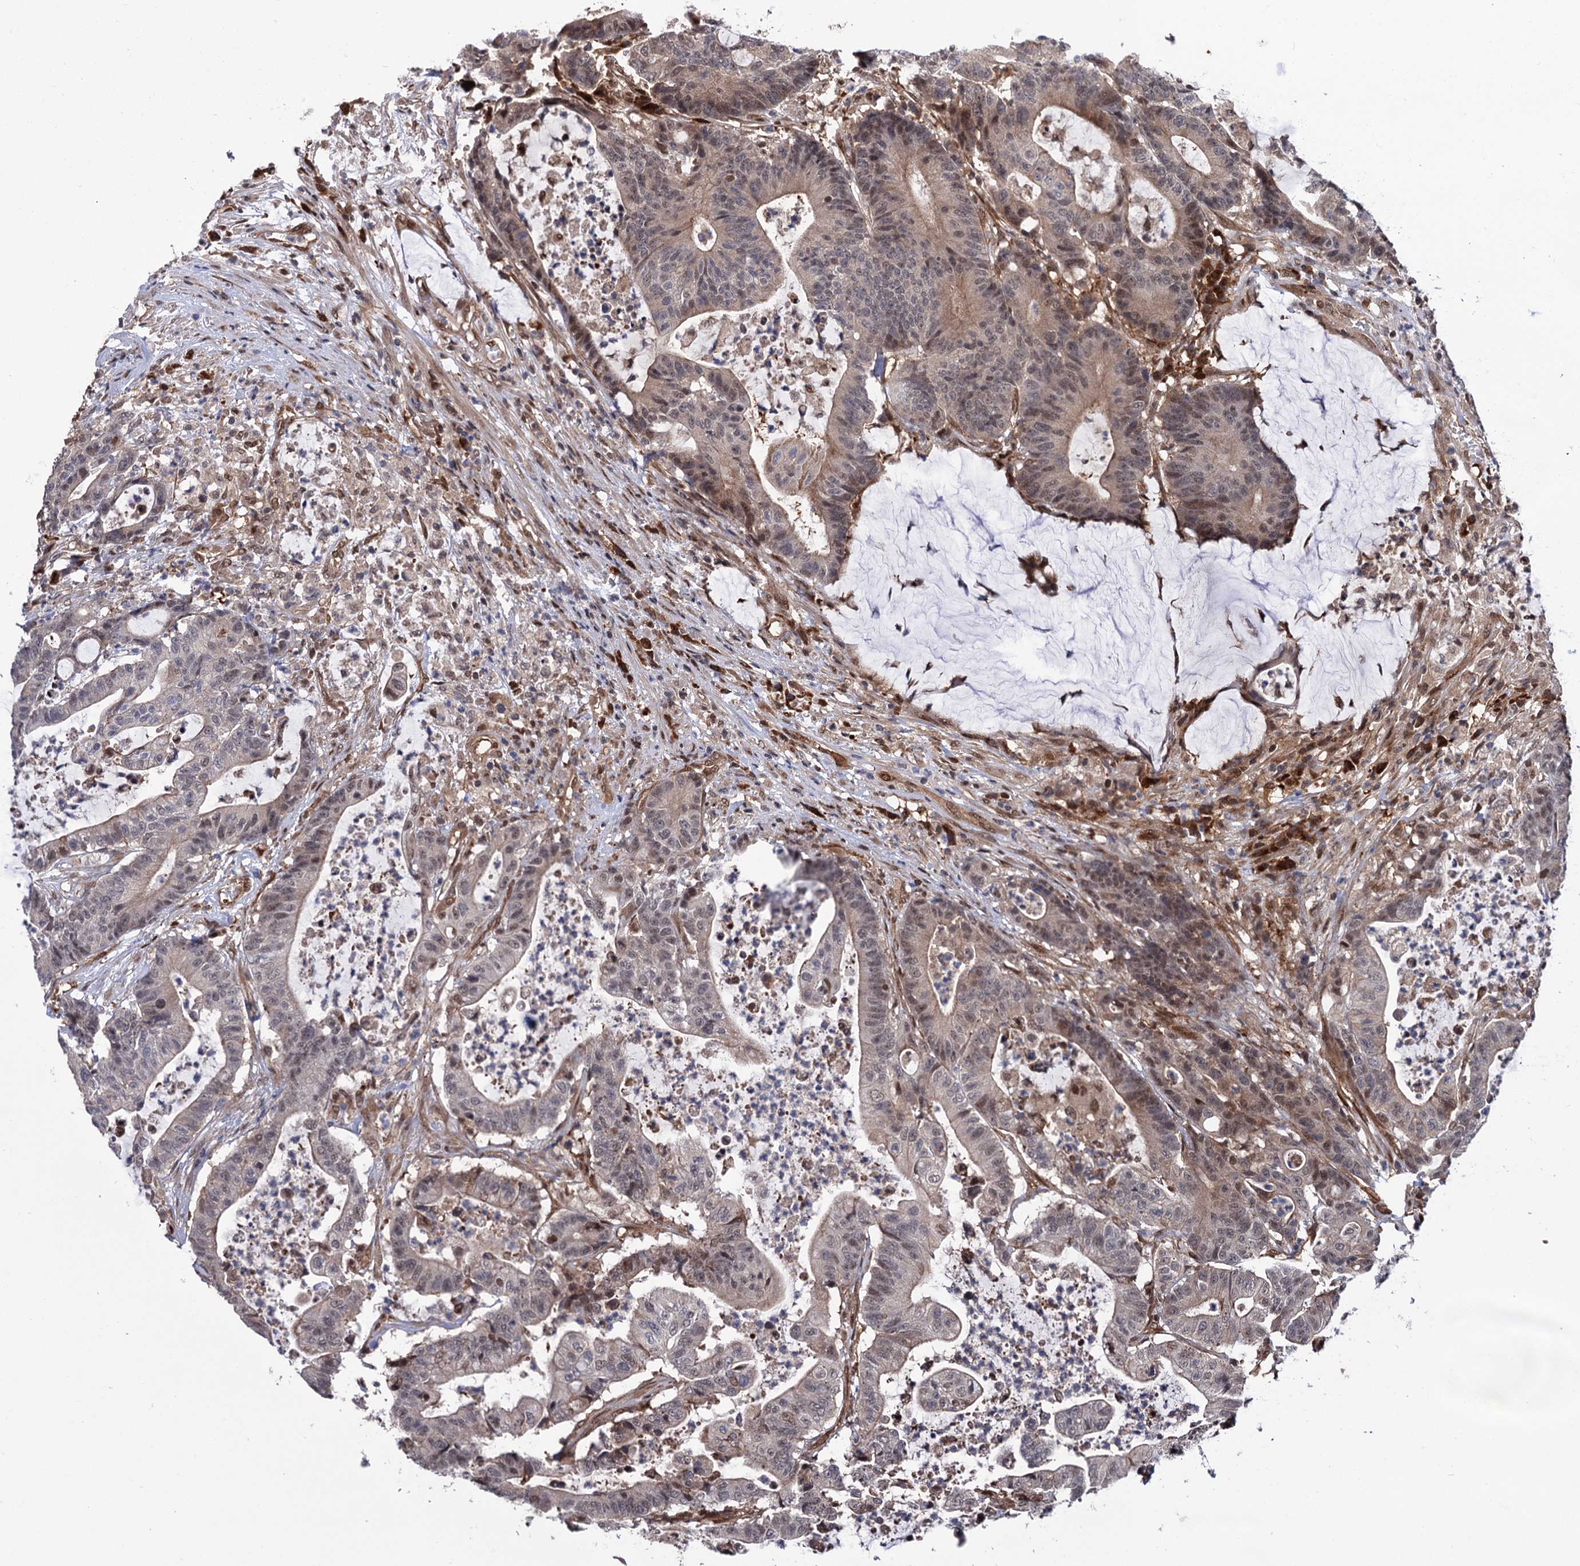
{"staining": {"intensity": "moderate", "quantity": "<25%", "location": "nuclear"}, "tissue": "colorectal cancer", "cell_type": "Tumor cells", "image_type": "cancer", "snomed": [{"axis": "morphology", "description": "Adenocarcinoma, NOS"}, {"axis": "topography", "description": "Colon"}], "caption": "An image showing moderate nuclear staining in approximately <25% of tumor cells in colorectal adenocarcinoma, as visualized by brown immunohistochemical staining.", "gene": "CDC23", "patient": {"sex": "female", "age": 84}}